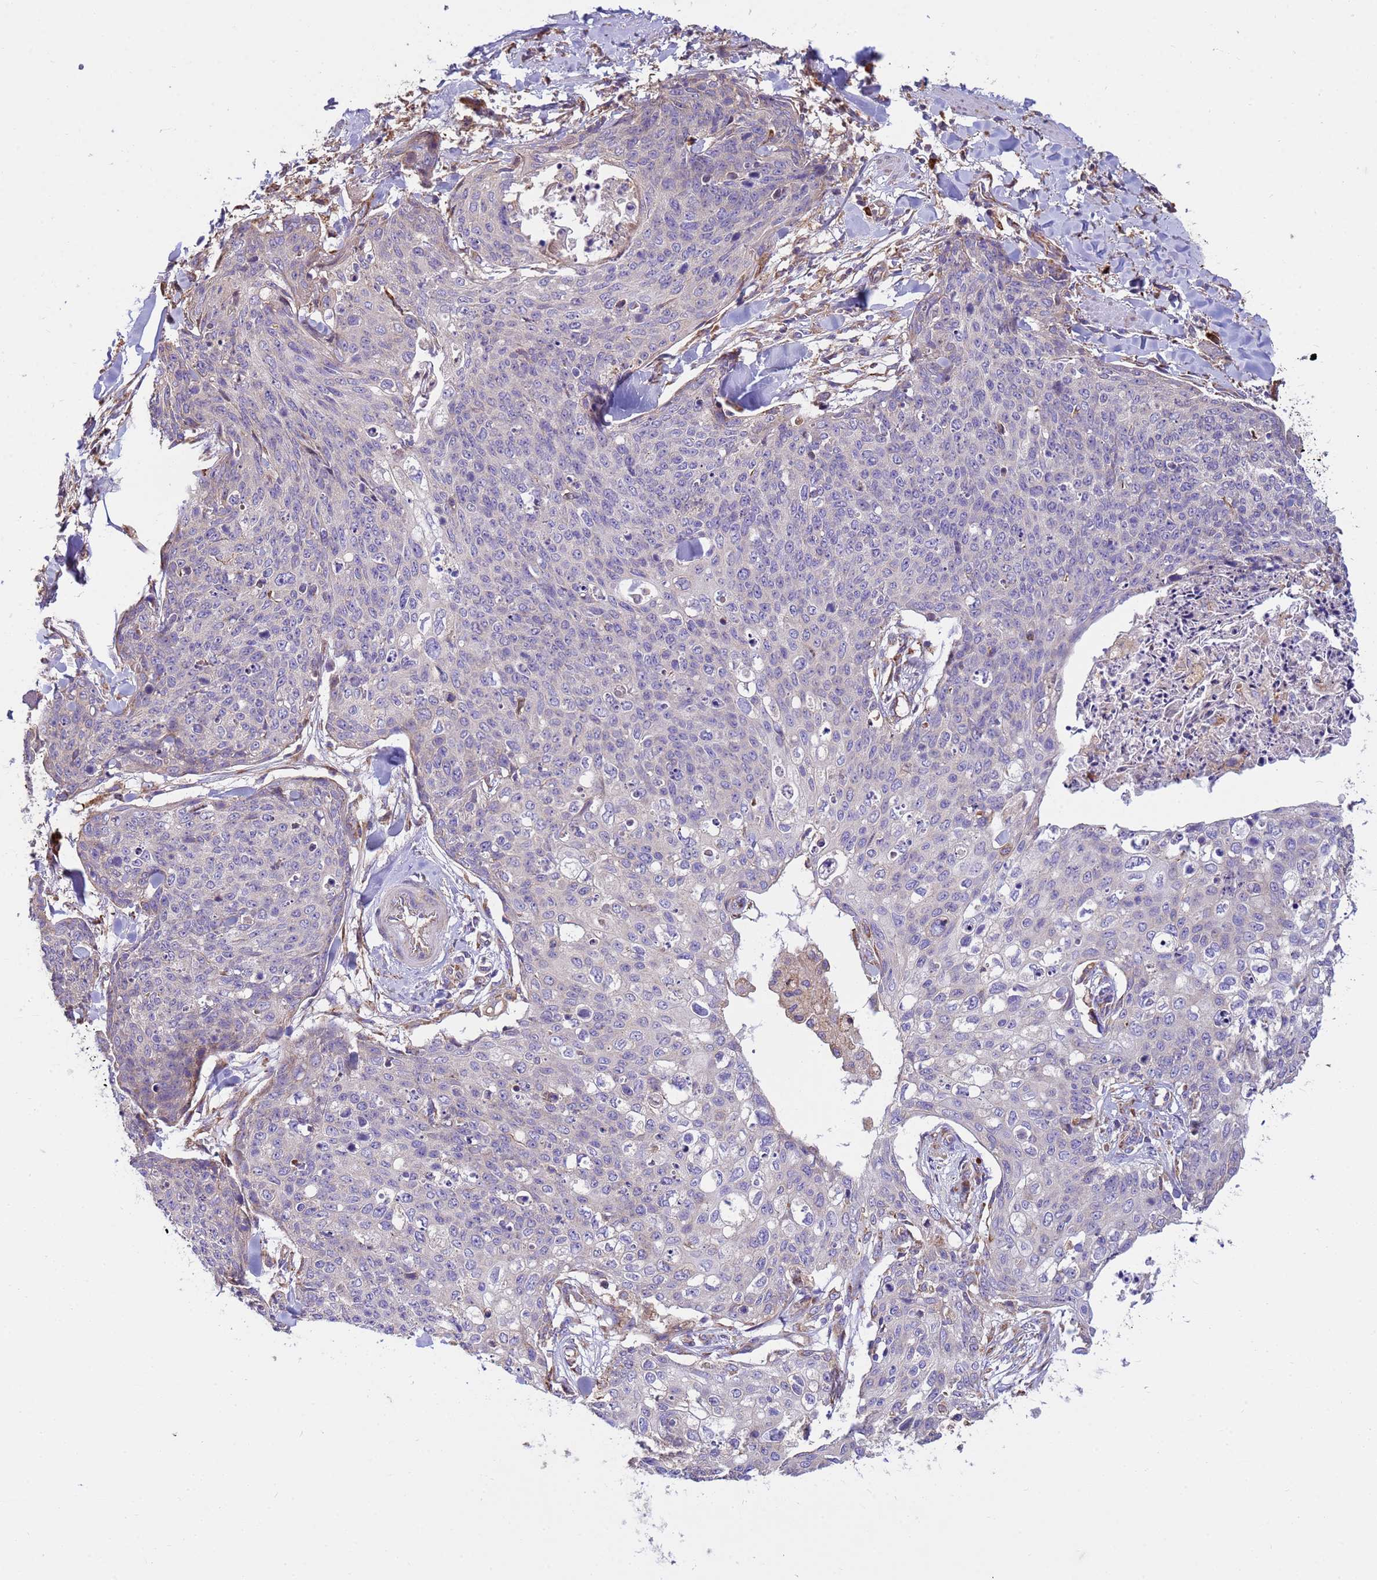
{"staining": {"intensity": "negative", "quantity": "none", "location": "none"}, "tissue": "skin cancer", "cell_type": "Tumor cells", "image_type": "cancer", "snomed": [{"axis": "morphology", "description": "Squamous cell carcinoma, NOS"}, {"axis": "topography", "description": "Skin"}, {"axis": "topography", "description": "Vulva"}], "caption": "IHC micrograph of neoplastic tissue: skin squamous cell carcinoma stained with DAB demonstrates no significant protein staining in tumor cells.", "gene": "THAP5", "patient": {"sex": "female", "age": 85}}